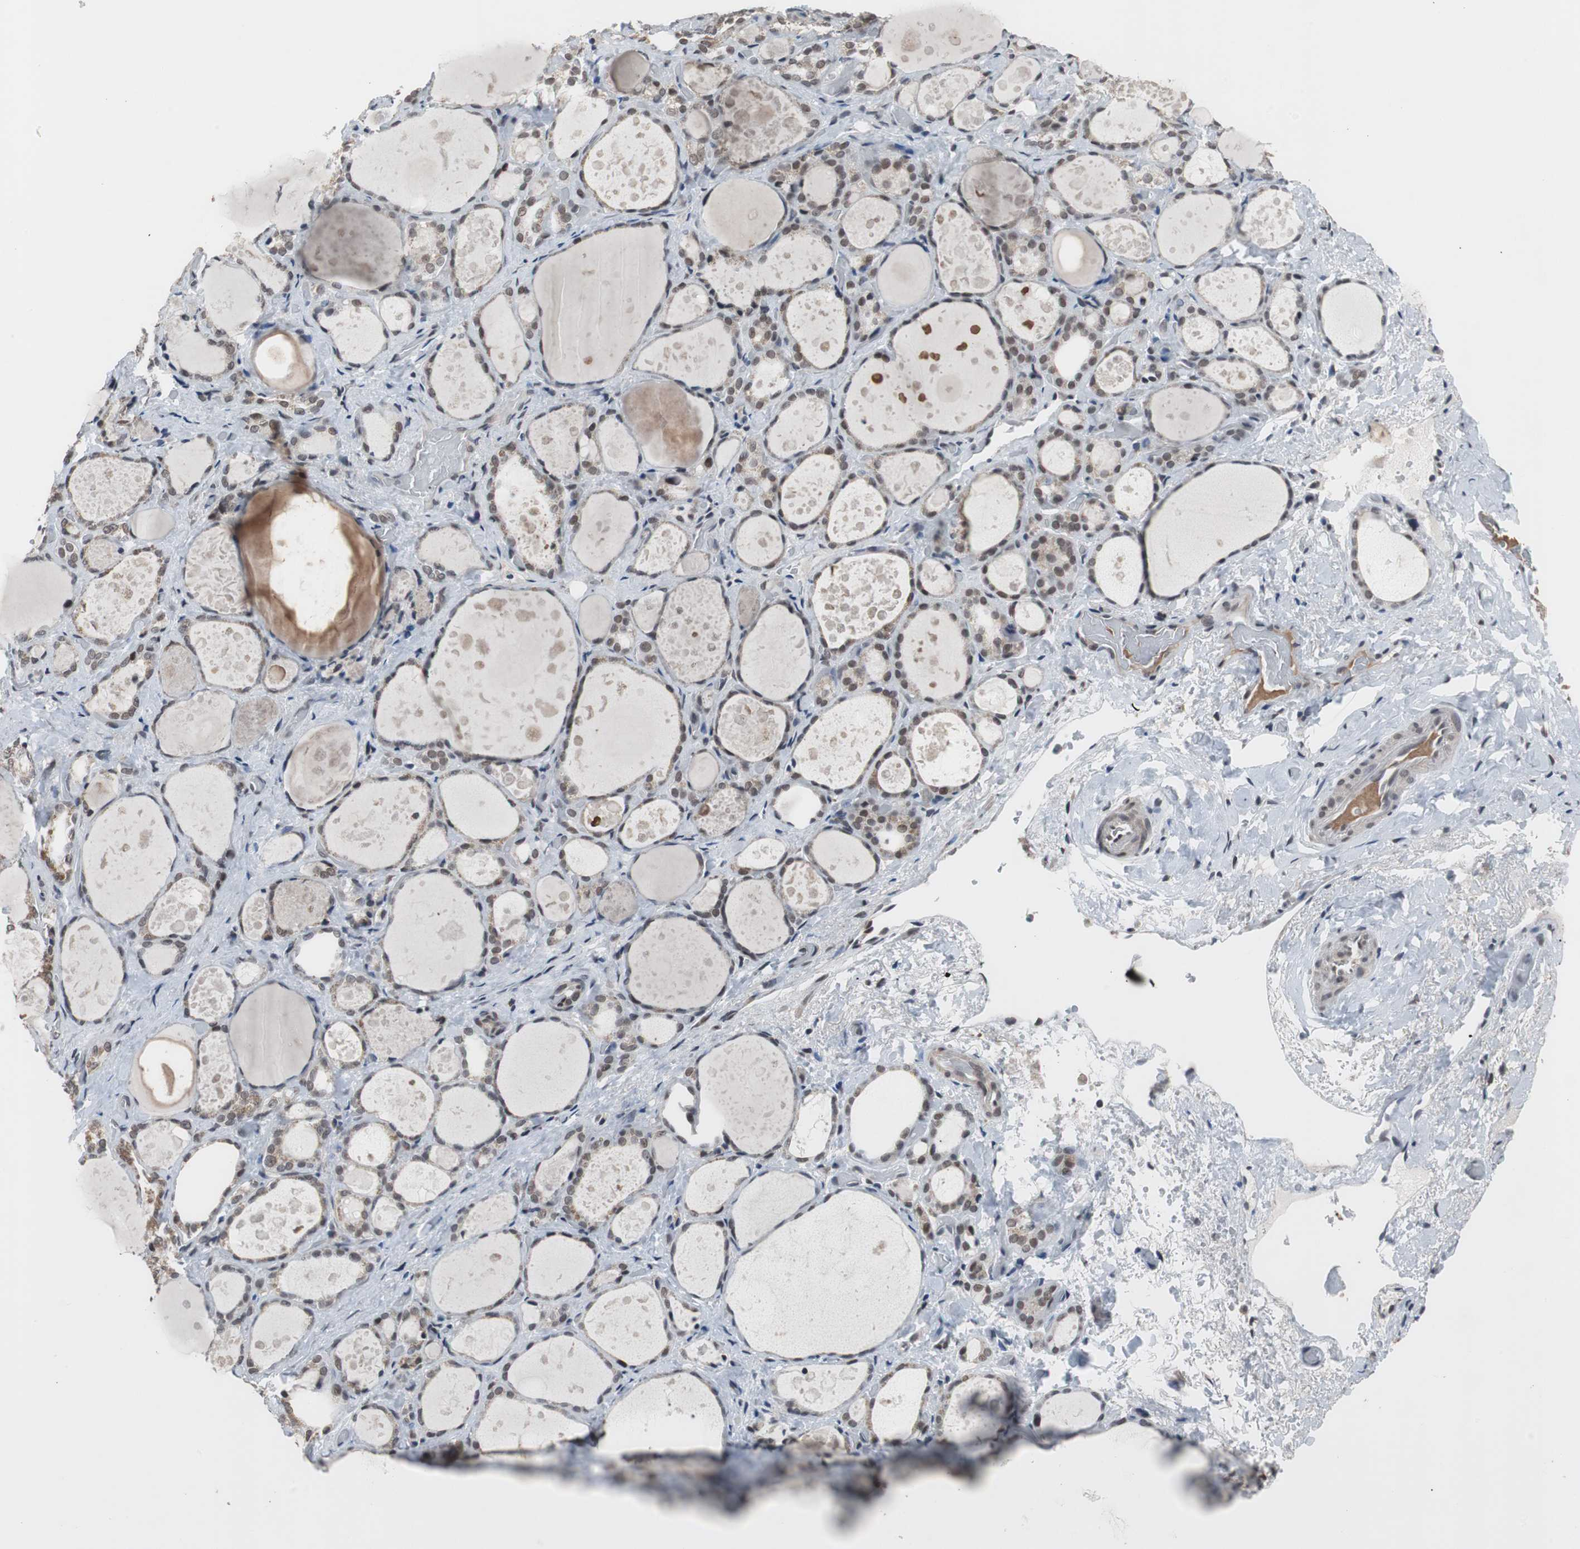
{"staining": {"intensity": "moderate", "quantity": ">75%", "location": "nuclear"}, "tissue": "thyroid gland", "cell_type": "Glandular cells", "image_type": "normal", "snomed": [{"axis": "morphology", "description": "Normal tissue, NOS"}, {"axis": "topography", "description": "Thyroid gland"}], "caption": "Glandular cells exhibit moderate nuclear positivity in approximately >75% of cells in normal thyroid gland. The protein is shown in brown color, while the nuclei are stained blue.", "gene": "TAF7", "patient": {"sex": "female", "age": 75}}